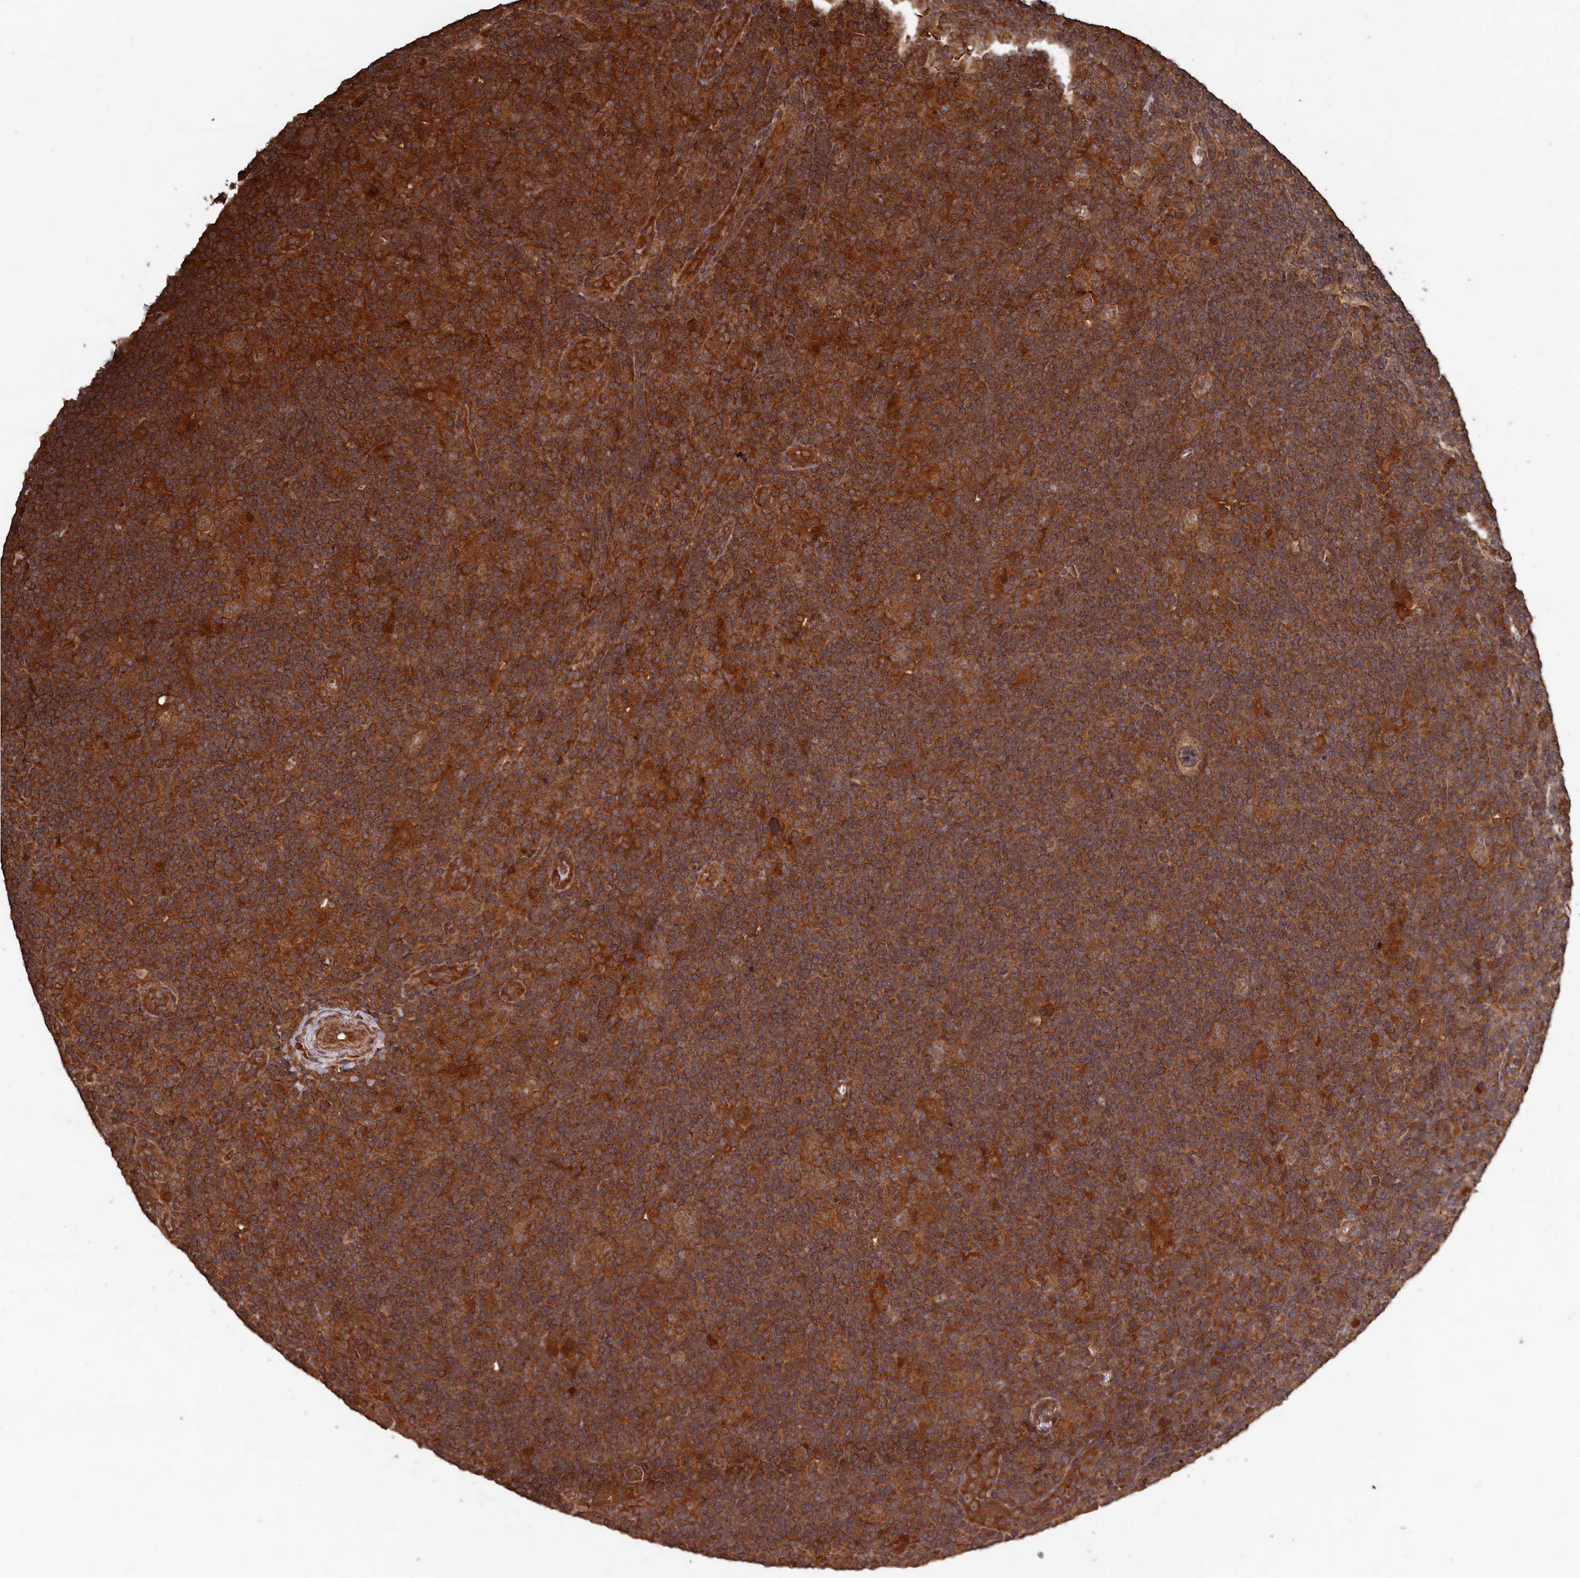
{"staining": {"intensity": "moderate", "quantity": ">75%", "location": "cytoplasmic/membranous"}, "tissue": "lymphoma", "cell_type": "Tumor cells", "image_type": "cancer", "snomed": [{"axis": "morphology", "description": "Hodgkin's disease, NOS"}, {"axis": "topography", "description": "Lymph node"}], "caption": "High-magnification brightfield microscopy of Hodgkin's disease stained with DAB (3,3'-diaminobenzidine) (brown) and counterstained with hematoxylin (blue). tumor cells exhibit moderate cytoplasmic/membranous positivity is appreciated in approximately>75% of cells.", "gene": "SNX33", "patient": {"sex": "female", "age": 57}}